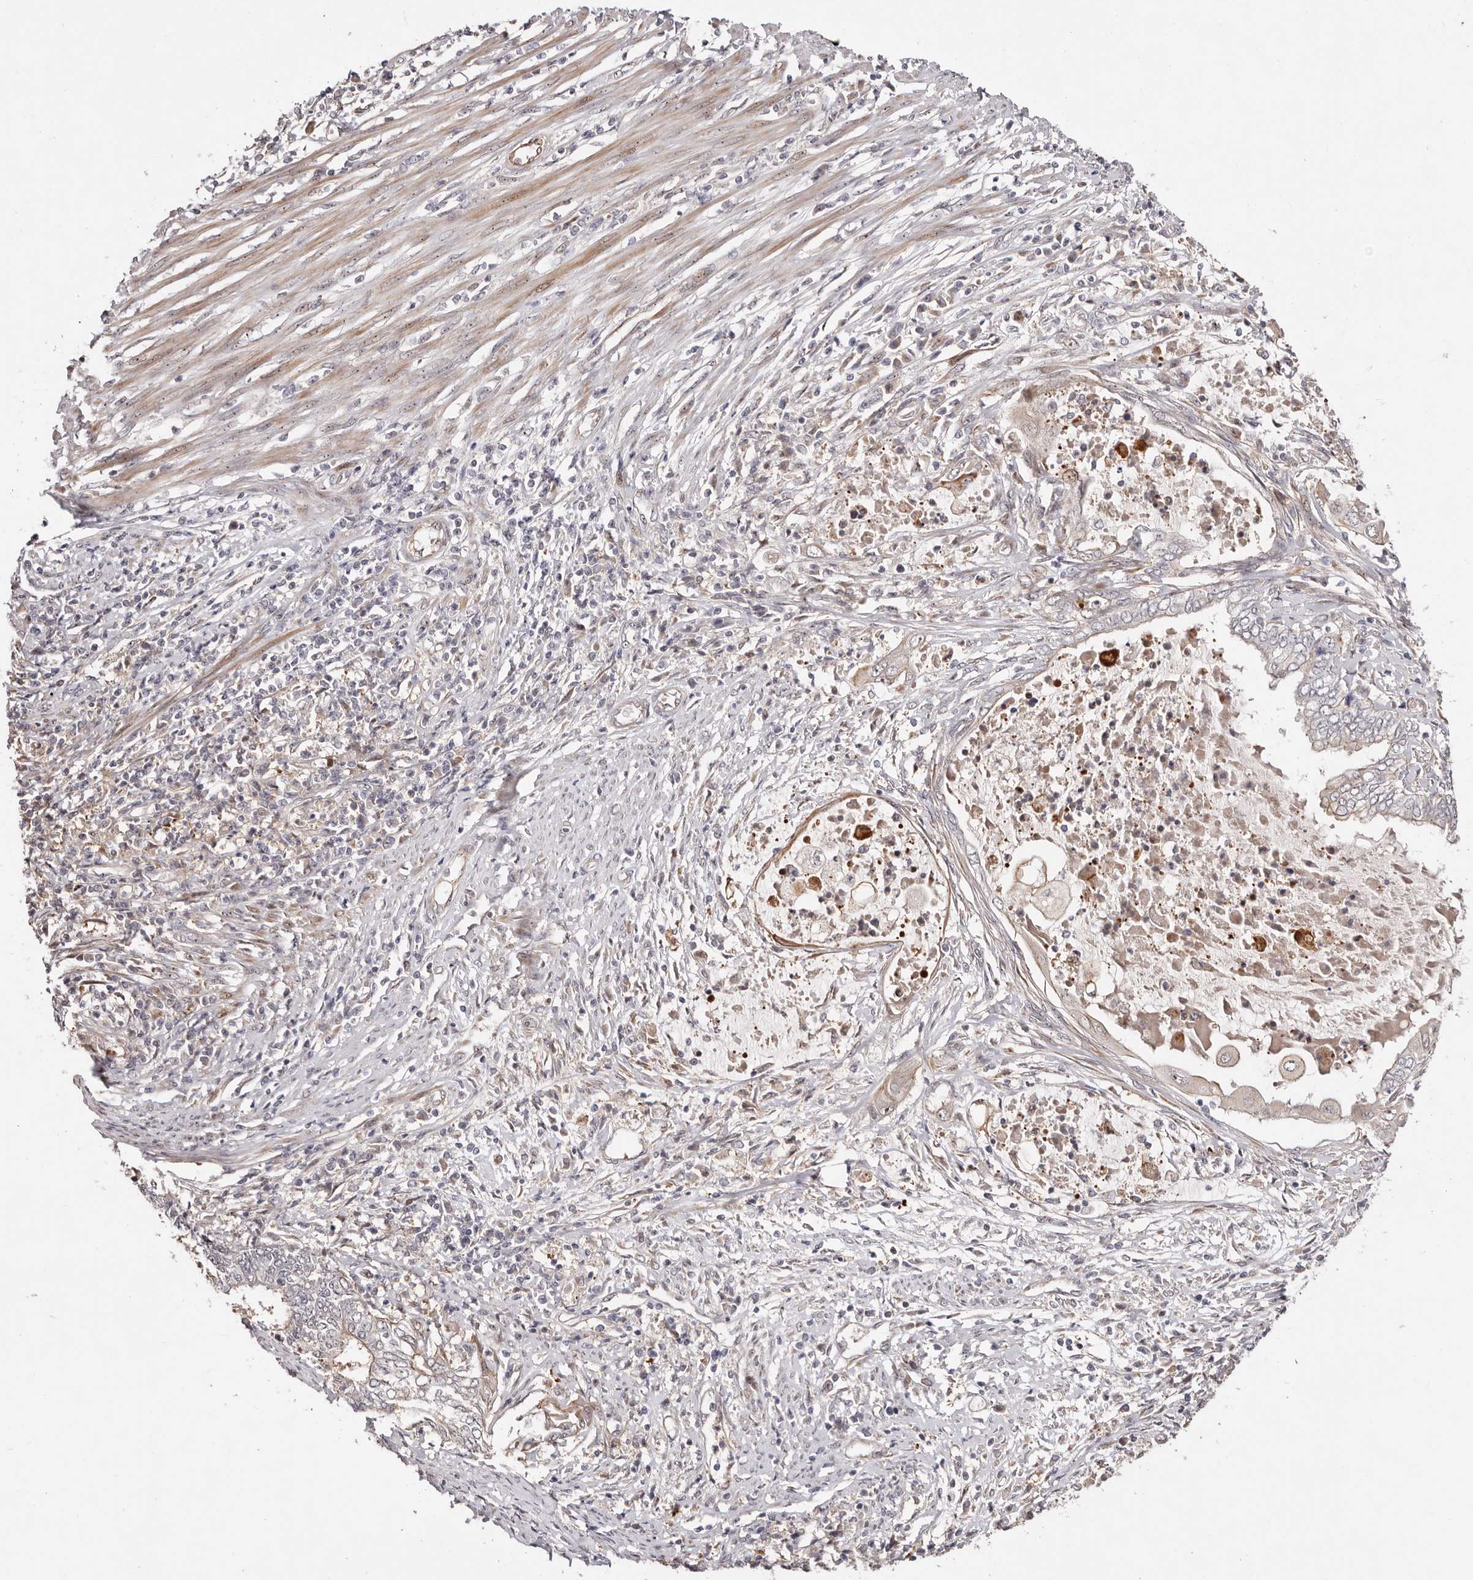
{"staining": {"intensity": "negative", "quantity": "none", "location": "none"}, "tissue": "endometrial cancer", "cell_type": "Tumor cells", "image_type": "cancer", "snomed": [{"axis": "morphology", "description": "Adenocarcinoma, NOS"}, {"axis": "topography", "description": "Uterus"}, {"axis": "topography", "description": "Endometrium"}], "caption": "IHC of human endometrial cancer demonstrates no positivity in tumor cells. (Stains: DAB (3,3'-diaminobenzidine) immunohistochemistry (IHC) with hematoxylin counter stain, Microscopy: brightfield microscopy at high magnification).", "gene": "ODF2L", "patient": {"sex": "female", "age": 70}}